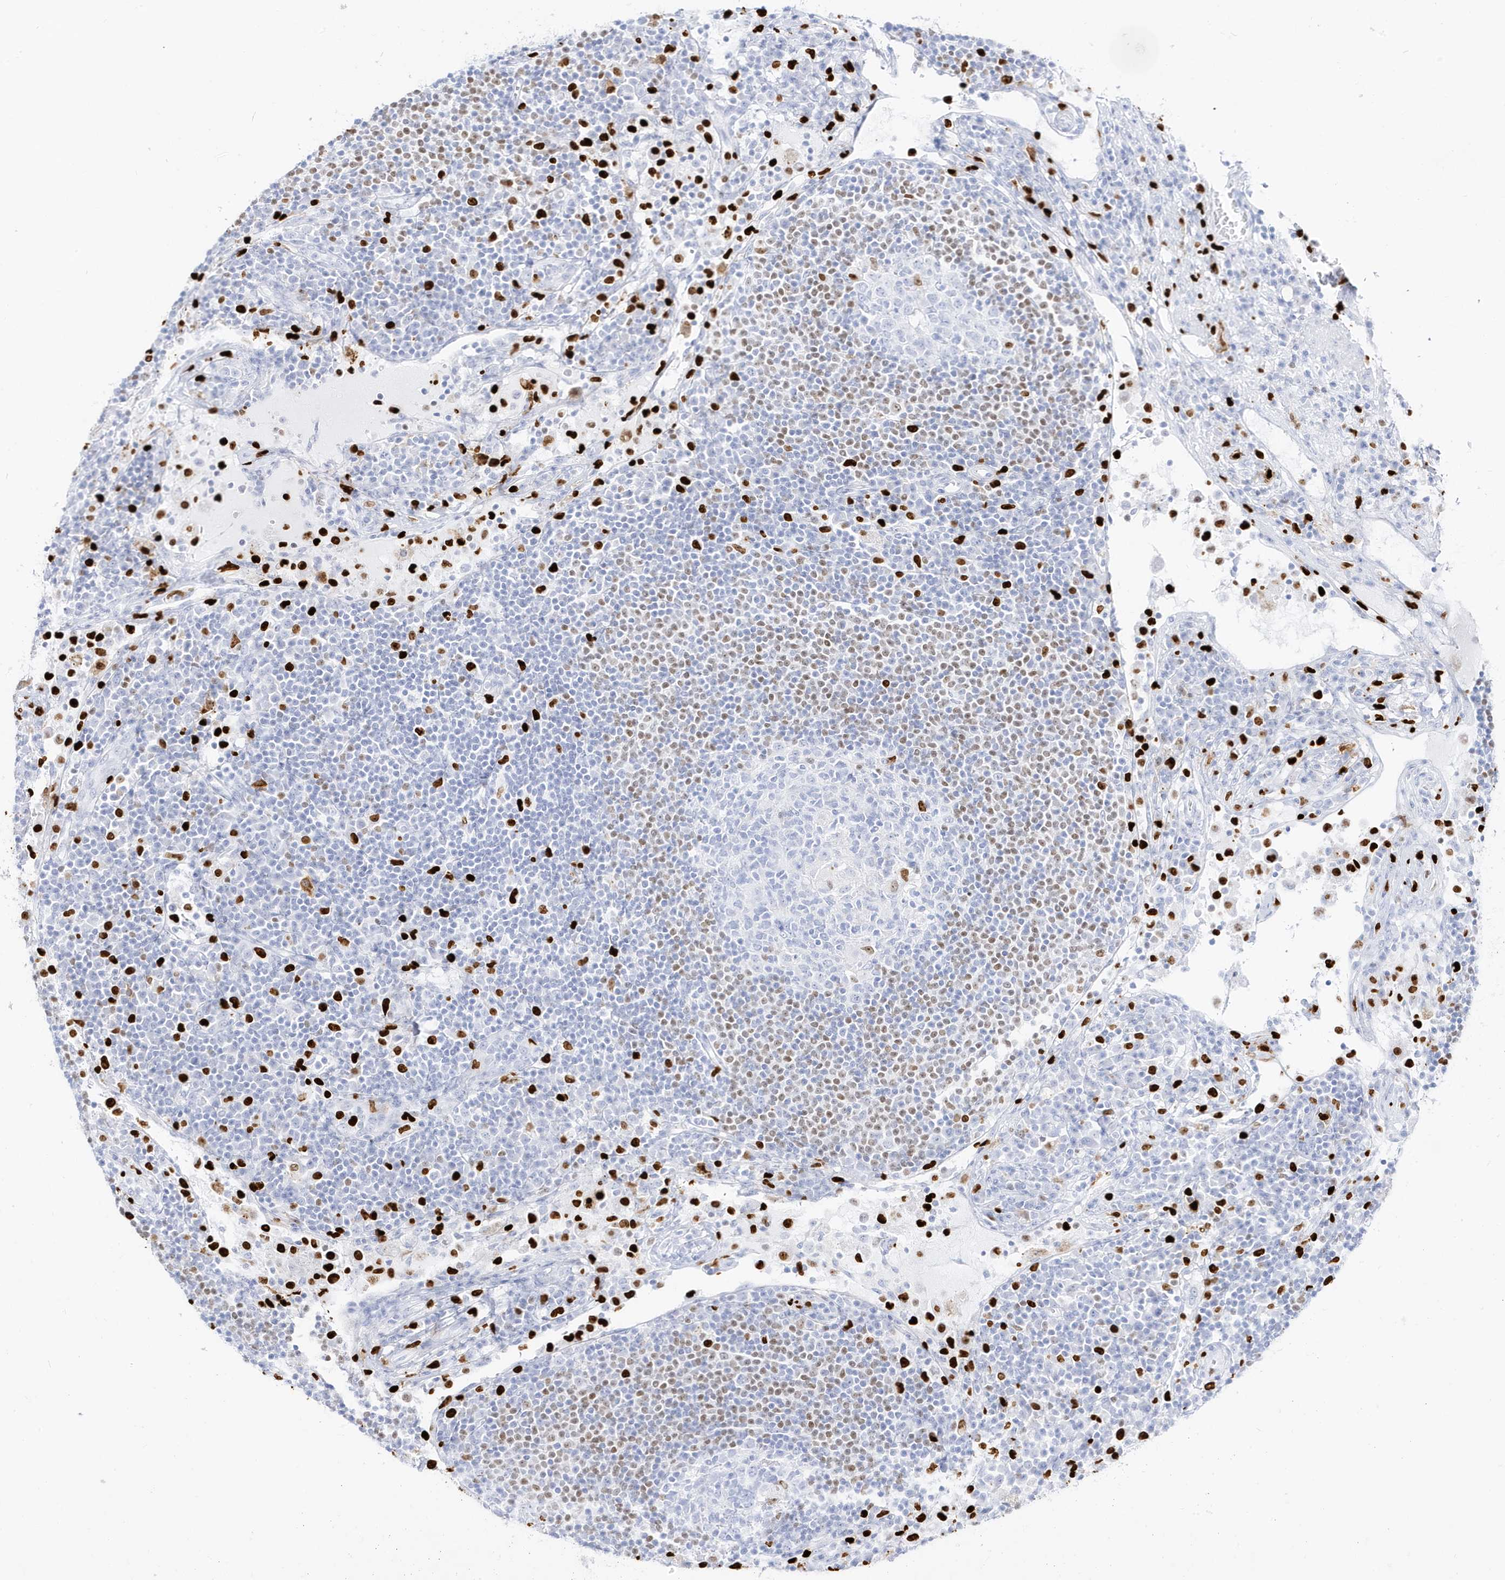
{"staining": {"intensity": "strong", "quantity": "<25%", "location": "nuclear"}, "tissue": "lymph node", "cell_type": "Germinal center cells", "image_type": "normal", "snomed": [{"axis": "morphology", "description": "Normal tissue, NOS"}, {"axis": "topography", "description": "Lymph node"}], "caption": "DAB immunohistochemical staining of unremarkable lymph node reveals strong nuclear protein staining in about <25% of germinal center cells.", "gene": "MNDA", "patient": {"sex": "female", "age": 53}}